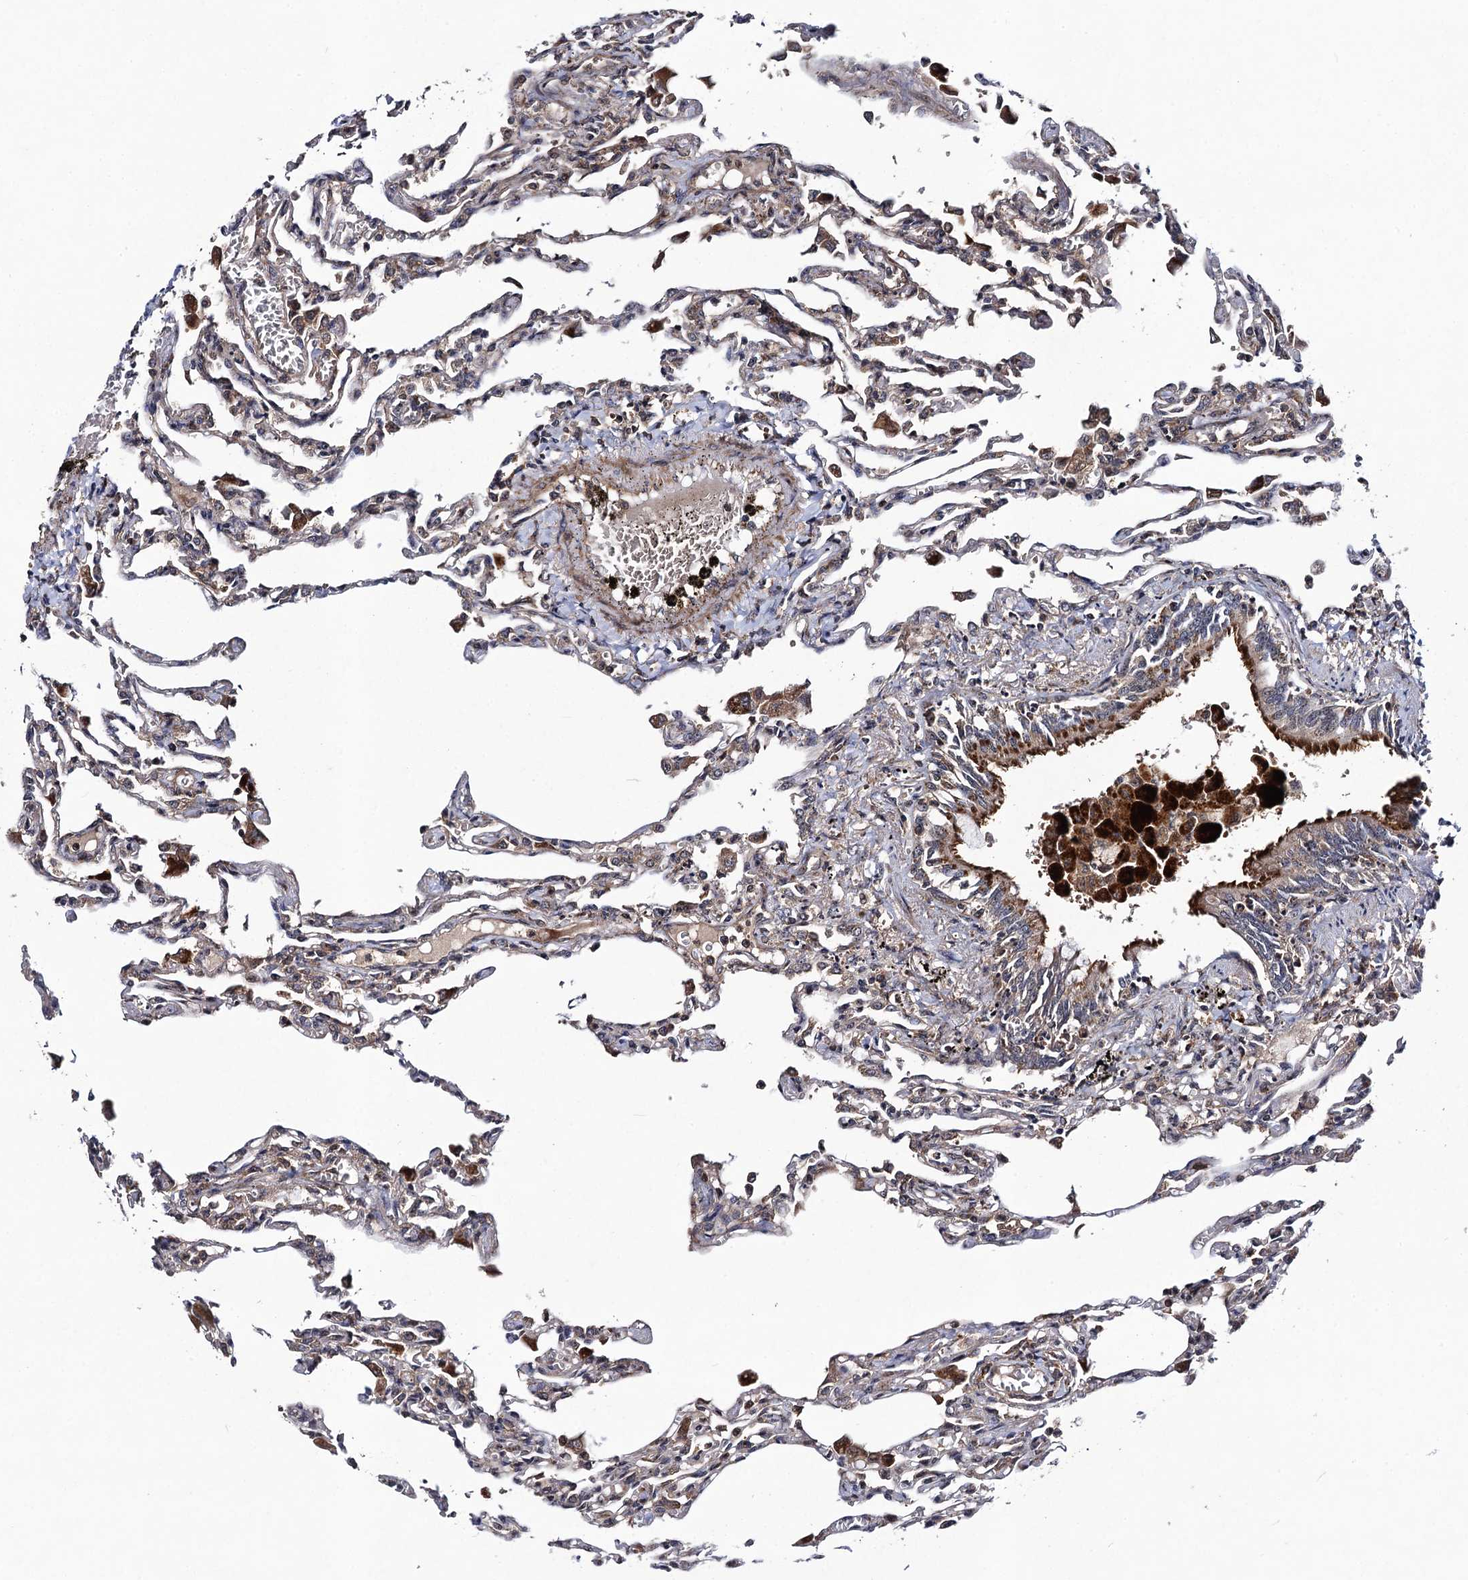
{"staining": {"intensity": "moderate", "quantity": "25%-75%", "location": "cytoplasmic/membranous"}, "tissue": "lung", "cell_type": "Alveolar cells", "image_type": "normal", "snomed": [{"axis": "morphology", "description": "Normal tissue, NOS"}, {"axis": "topography", "description": "Bronchus"}, {"axis": "topography", "description": "Lung"}], "caption": "High-magnification brightfield microscopy of benign lung stained with DAB (brown) and counterstained with hematoxylin (blue). alveolar cells exhibit moderate cytoplasmic/membranous positivity is seen in about25%-75% of cells. (Stains: DAB in brown, nuclei in blue, Microscopy: brightfield microscopy at high magnification).", "gene": "KXD1", "patient": {"sex": "female", "age": 49}}